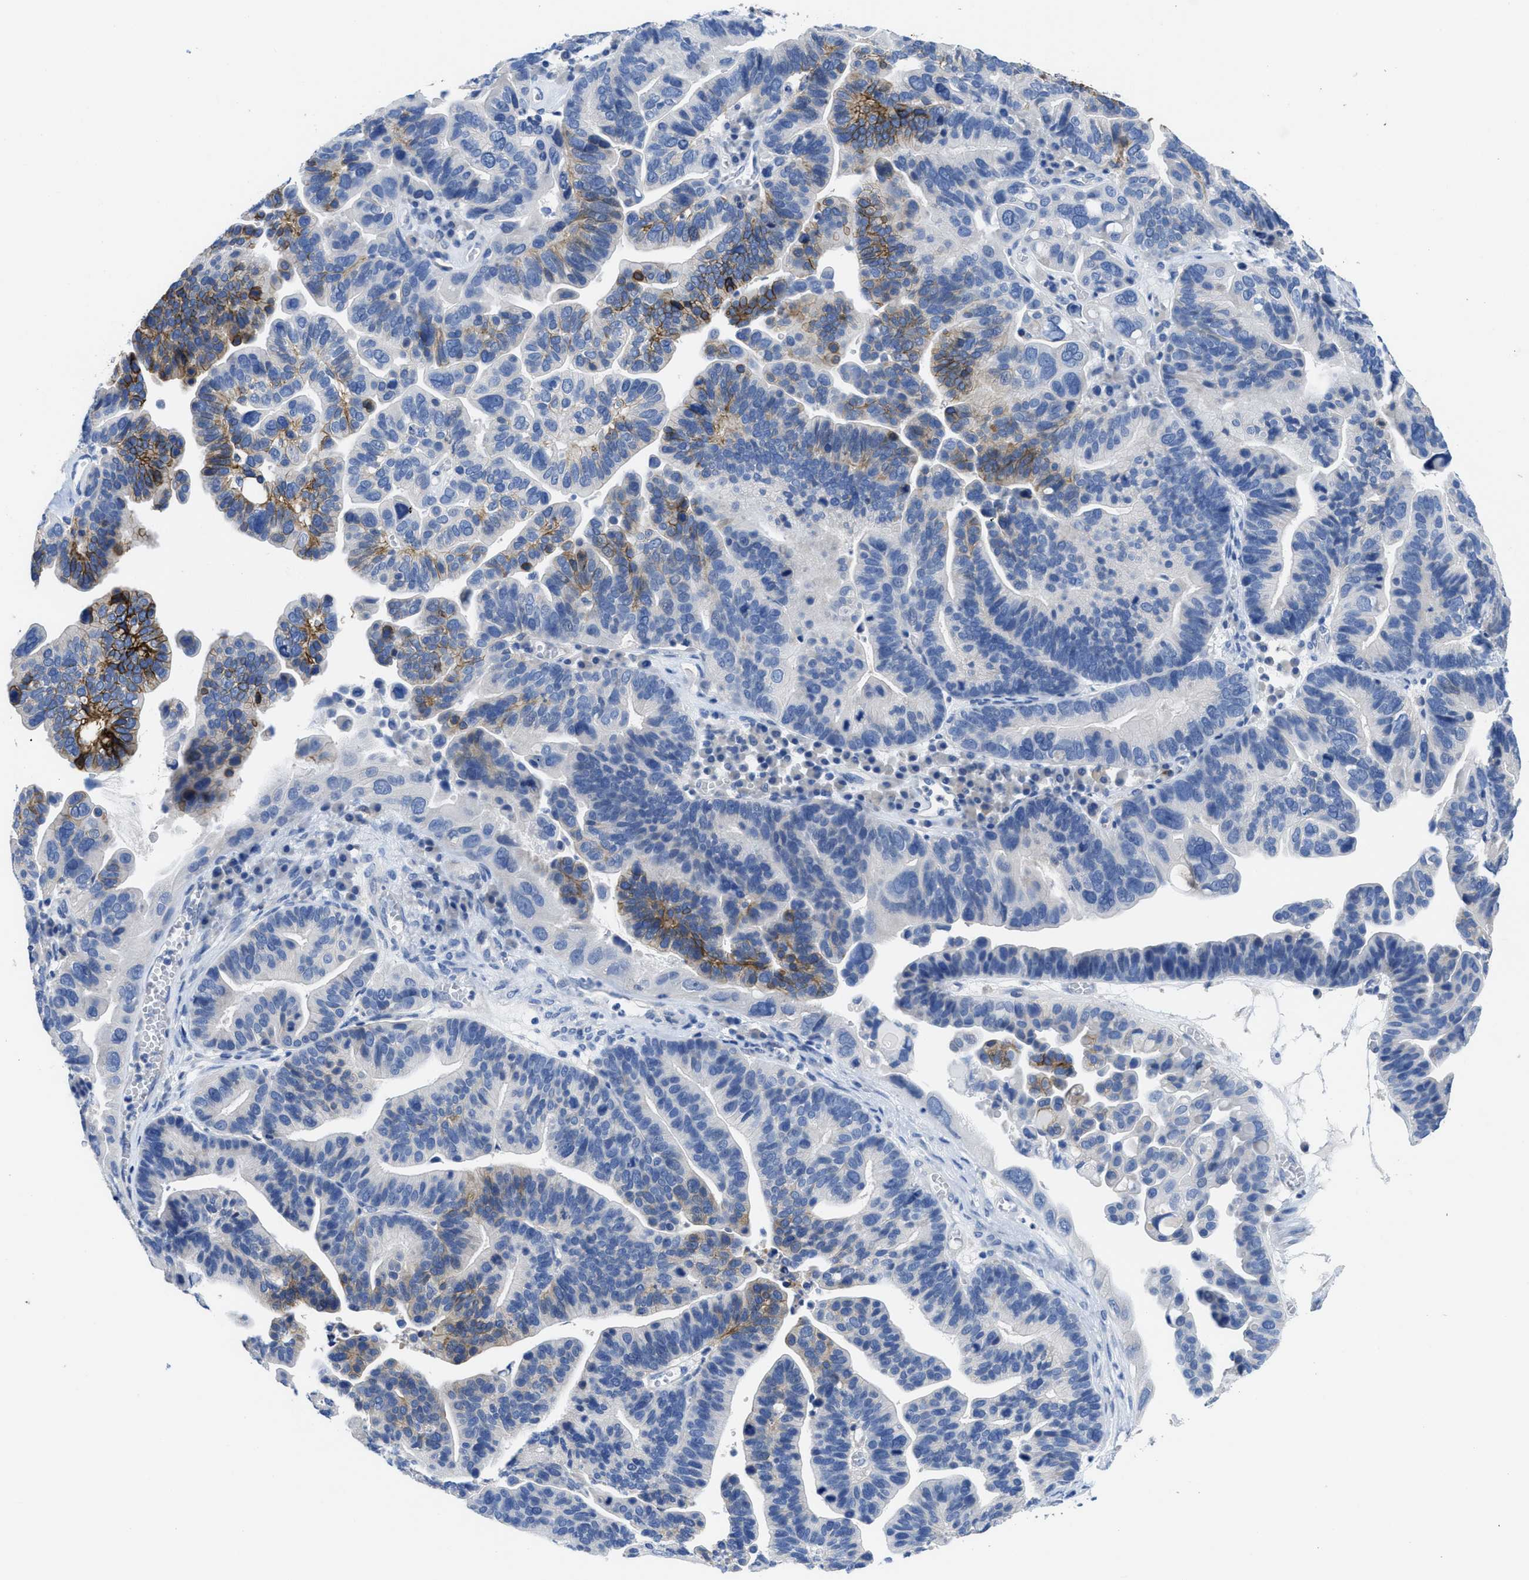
{"staining": {"intensity": "strong", "quantity": "<25%", "location": "cytoplasmic/membranous"}, "tissue": "ovarian cancer", "cell_type": "Tumor cells", "image_type": "cancer", "snomed": [{"axis": "morphology", "description": "Cystadenocarcinoma, serous, NOS"}, {"axis": "topography", "description": "Ovary"}], "caption": "Immunohistochemical staining of serous cystadenocarcinoma (ovarian) exhibits medium levels of strong cytoplasmic/membranous protein expression in approximately <25% of tumor cells.", "gene": "CA9", "patient": {"sex": "female", "age": 56}}